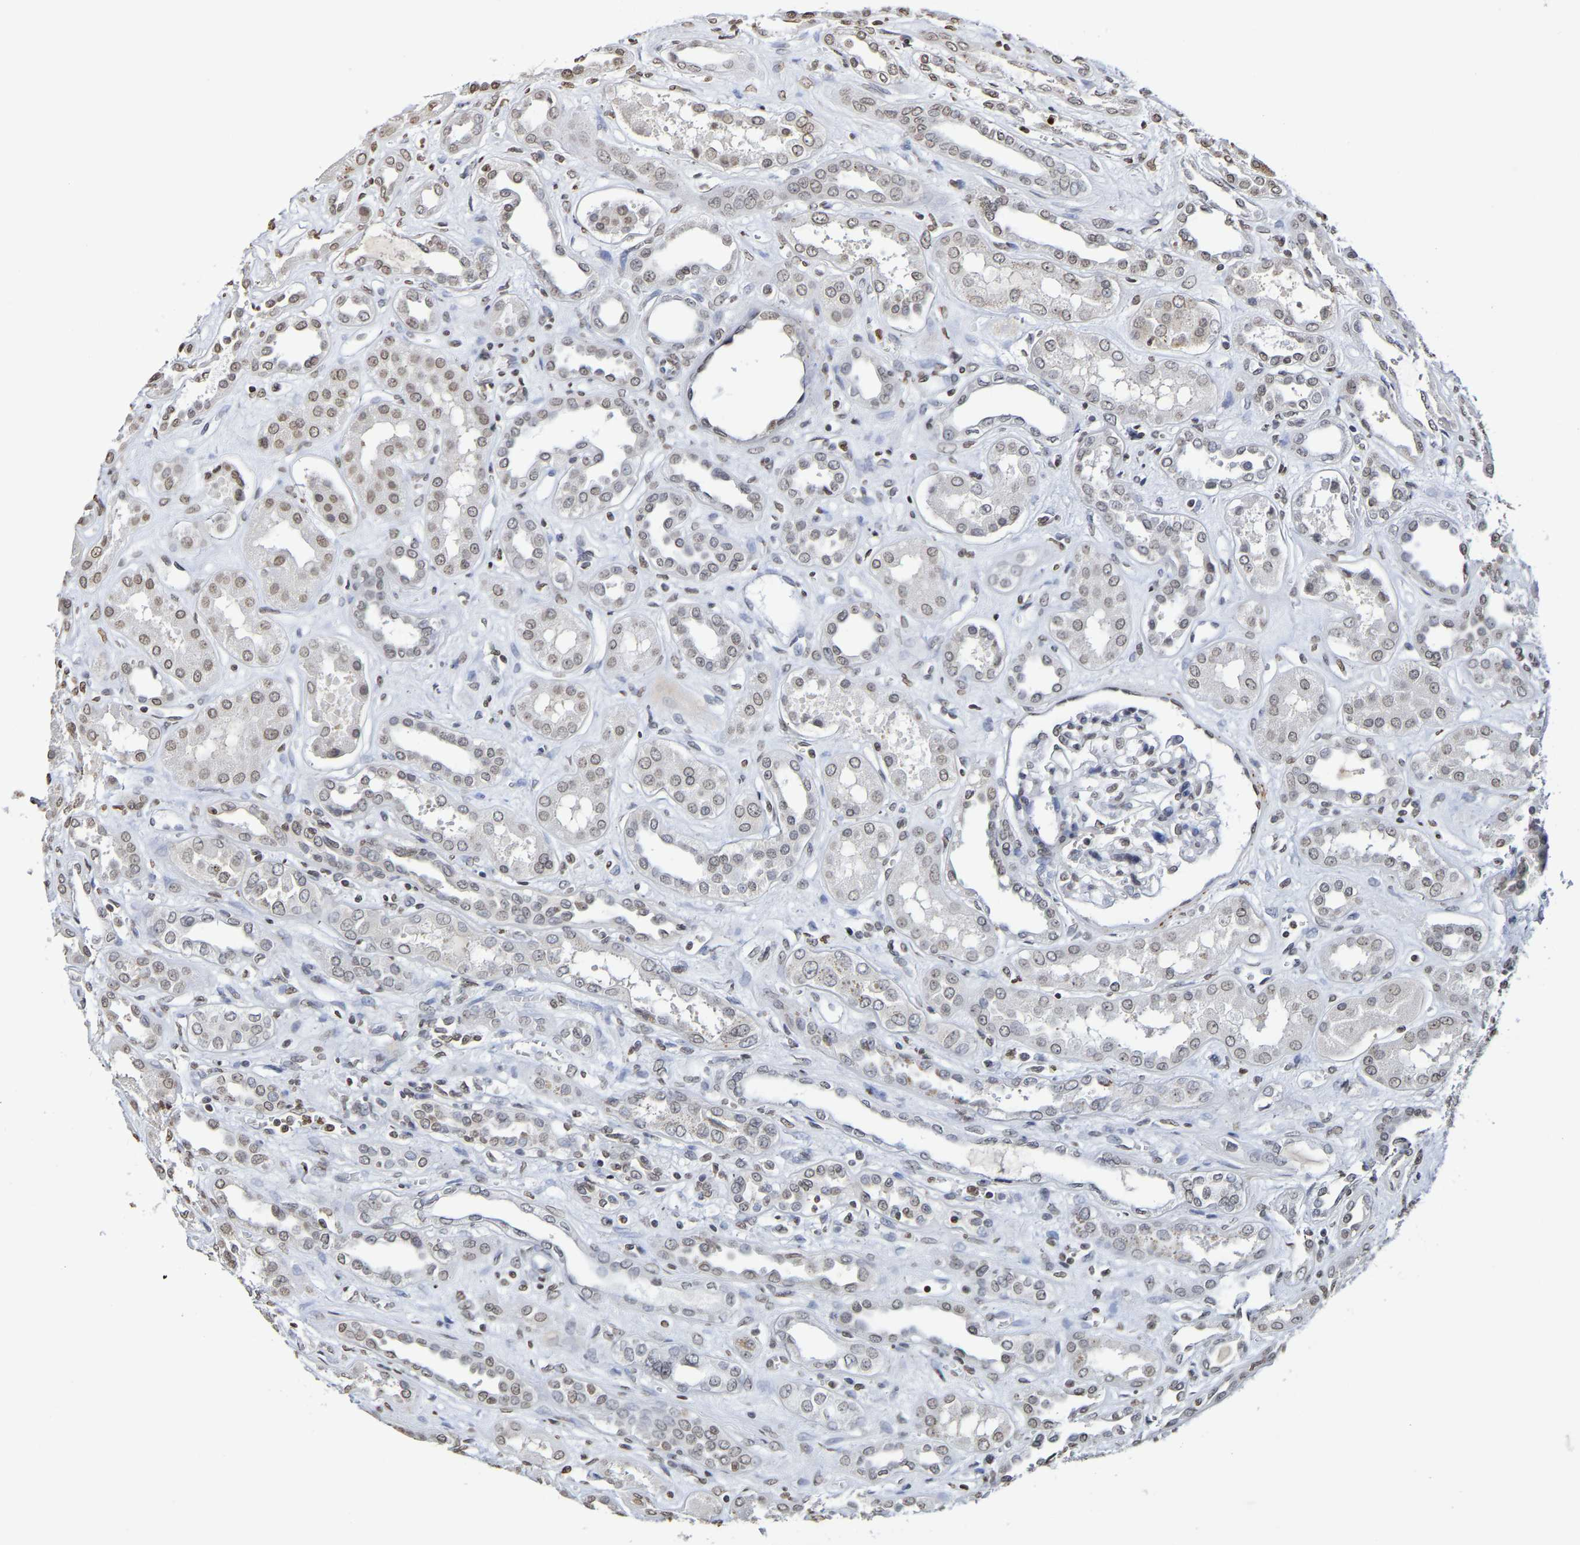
{"staining": {"intensity": "moderate", "quantity": "<25%", "location": "nuclear"}, "tissue": "kidney", "cell_type": "Cells in glomeruli", "image_type": "normal", "snomed": [{"axis": "morphology", "description": "Normal tissue, NOS"}, {"axis": "topography", "description": "Kidney"}], "caption": "DAB (3,3'-diaminobenzidine) immunohistochemical staining of unremarkable human kidney reveals moderate nuclear protein staining in about <25% of cells in glomeruli.", "gene": "ATF4", "patient": {"sex": "male", "age": 59}}